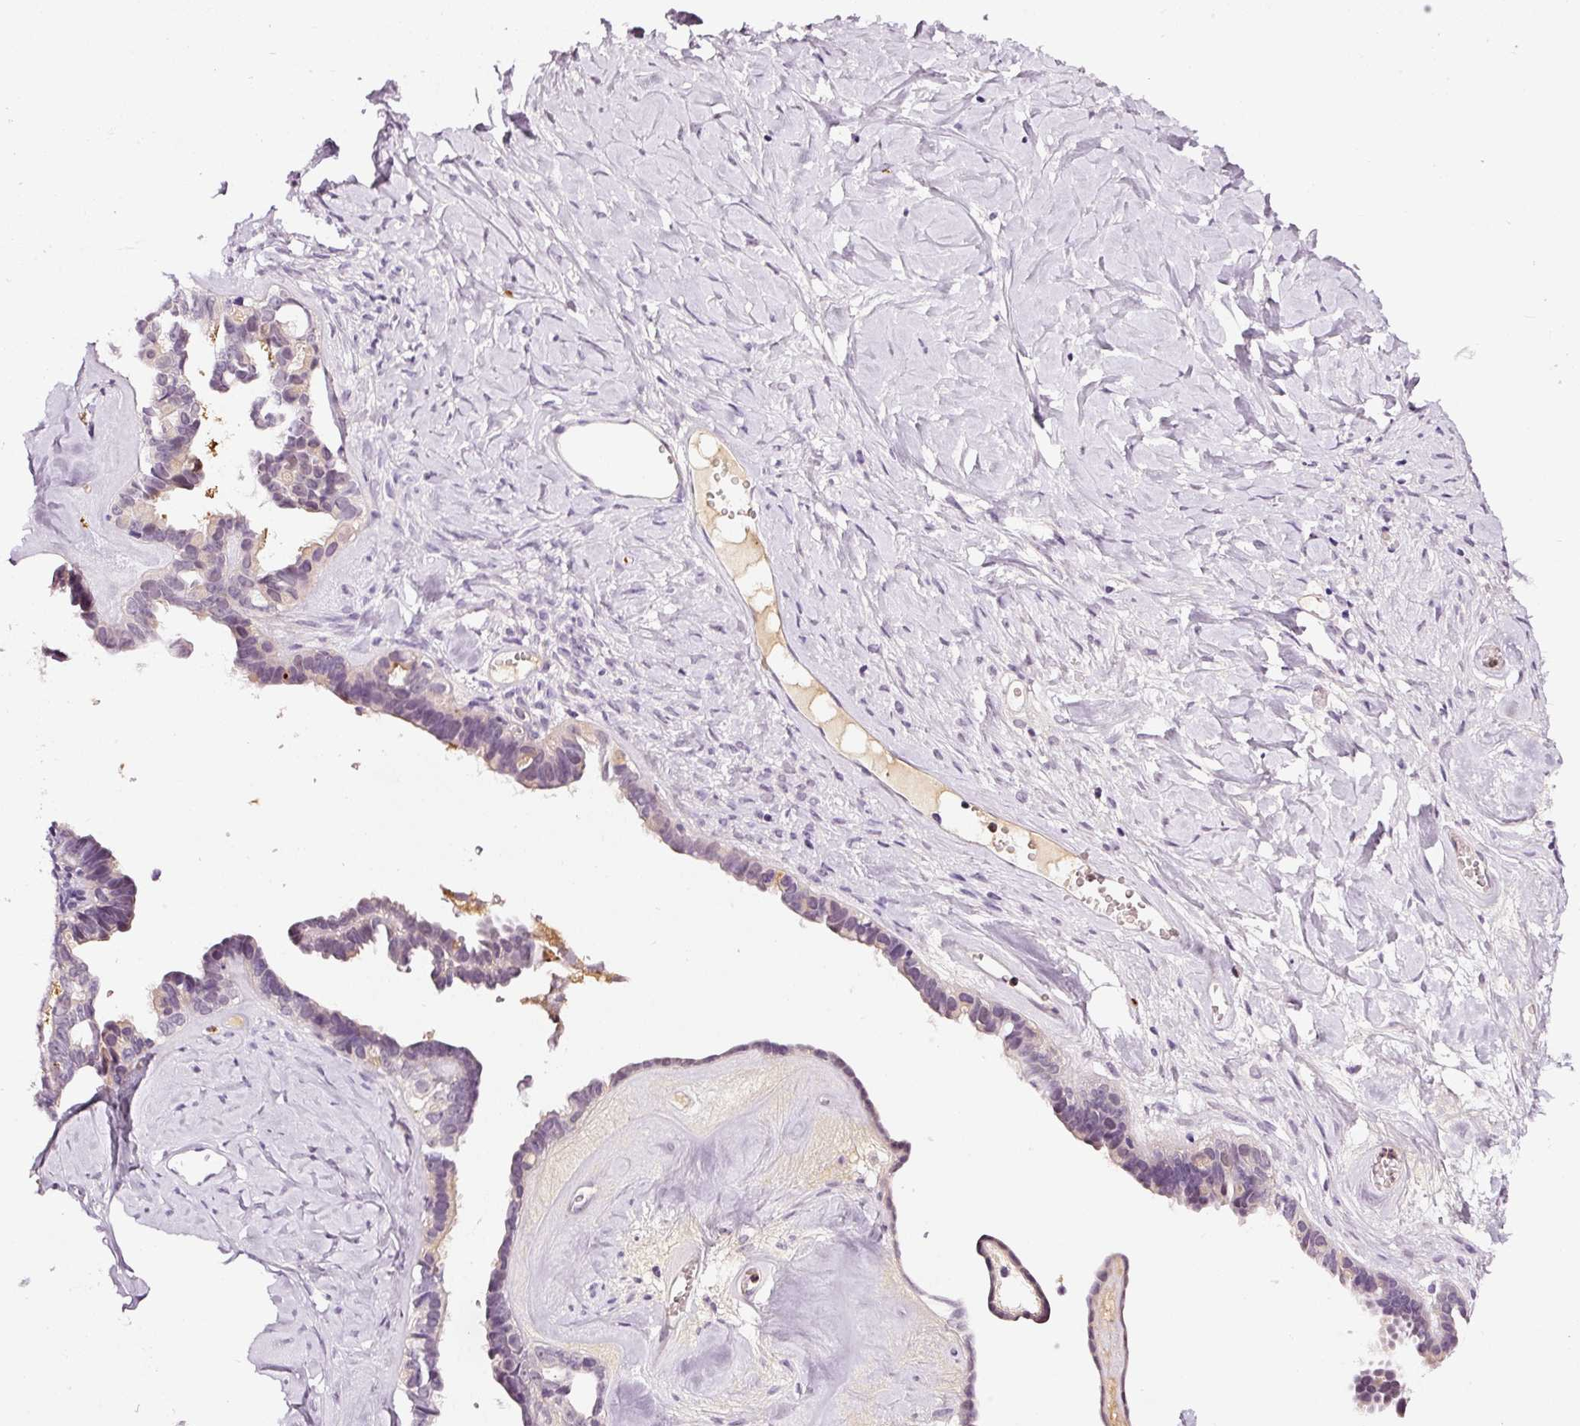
{"staining": {"intensity": "negative", "quantity": "none", "location": "none"}, "tissue": "ovarian cancer", "cell_type": "Tumor cells", "image_type": "cancer", "snomed": [{"axis": "morphology", "description": "Cystadenocarcinoma, serous, NOS"}, {"axis": "topography", "description": "Ovary"}], "caption": "Immunohistochemistry (IHC) micrograph of human serous cystadenocarcinoma (ovarian) stained for a protein (brown), which exhibits no expression in tumor cells.", "gene": "ABCB4", "patient": {"sex": "female", "age": 69}}